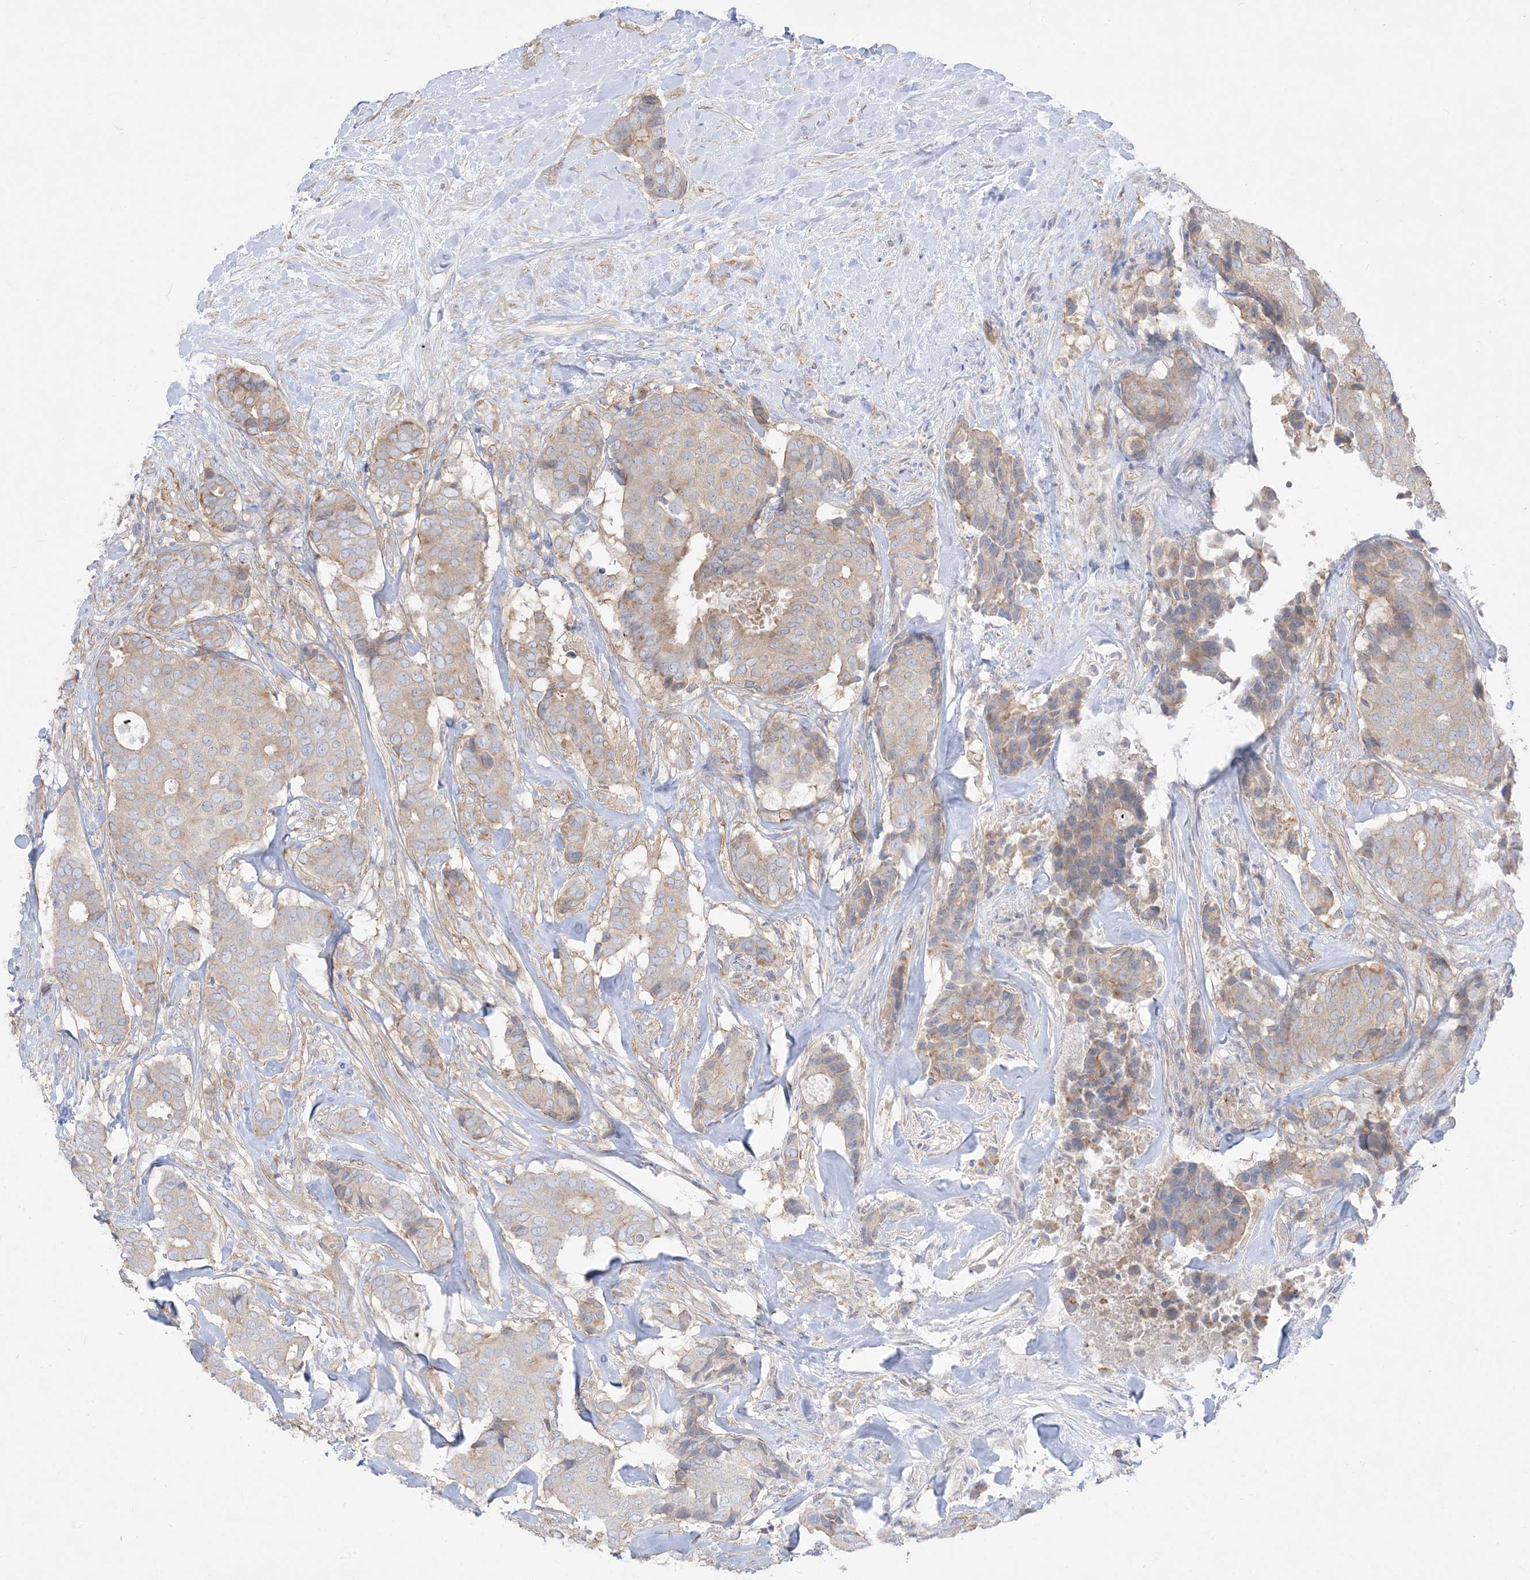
{"staining": {"intensity": "weak", "quantity": "<25%", "location": "cytoplasmic/membranous"}, "tissue": "breast cancer", "cell_type": "Tumor cells", "image_type": "cancer", "snomed": [{"axis": "morphology", "description": "Duct carcinoma"}, {"axis": "topography", "description": "Breast"}], "caption": "There is no significant positivity in tumor cells of breast cancer. The staining was performed using DAB to visualize the protein expression in brown, while the nuclei were stained in blue with hematoxylin (Magnification: 20x).", "gene": "ARHGEF9", "patient": {"sex": "female", "age": 75}}